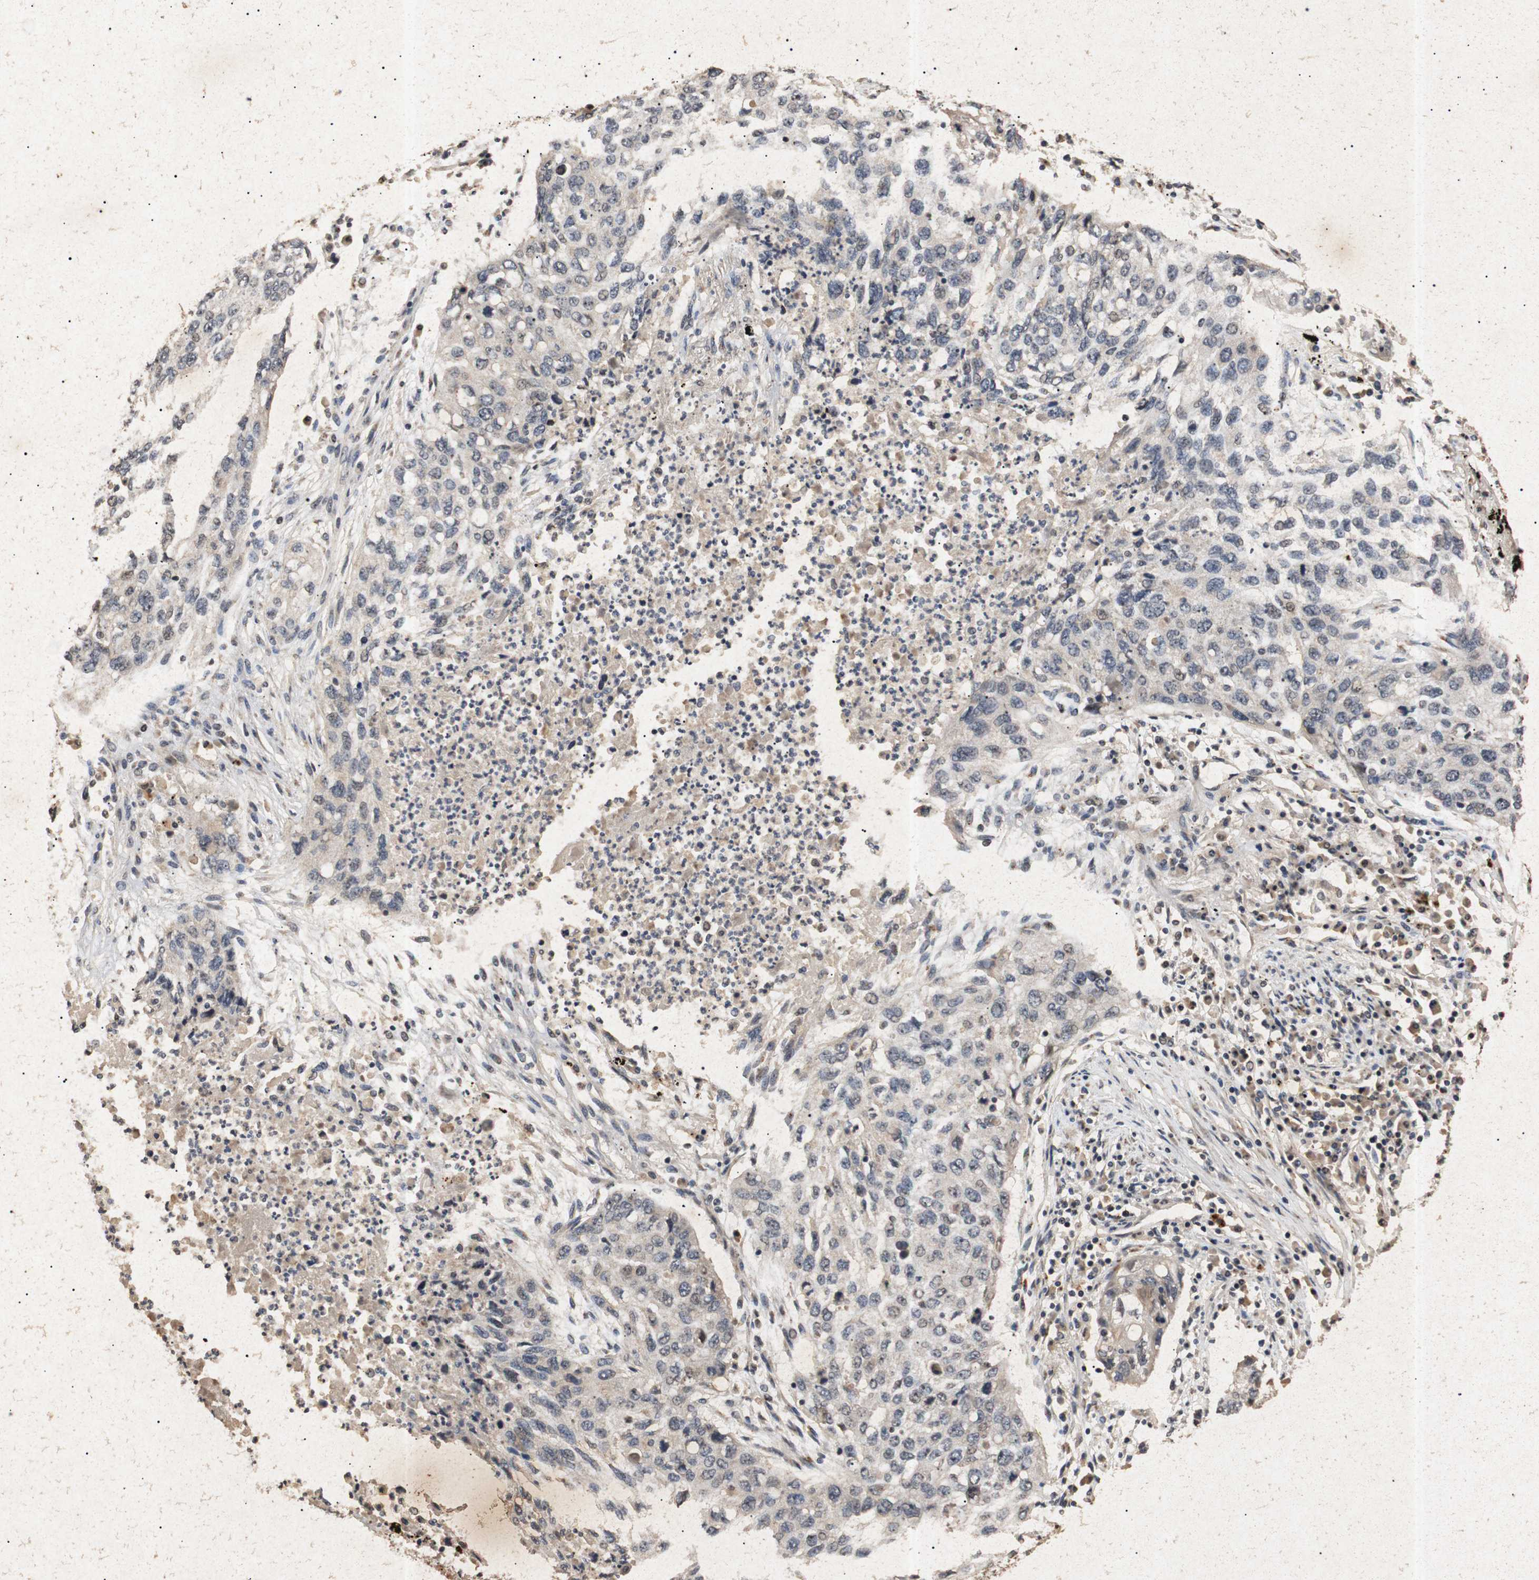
{"staining": {"intensity": "weak", "quantity": "<25%", "location": "nuclear"}, "tissue": "lung cancer", "cell_type": "Tumor cells", "image_type": "cancer", "snomed": [{"axis": "morphology", "description": "Squamous cell carcinoma, NOS"}, {"axis": "topography", "description": "Lung"}], "caption": "Tumor cells are negative for brown protein staining in lung cancer (squamous cell carcinoma).", "gene": "PARN", "patient": {"sex": "female", "age": 63}}